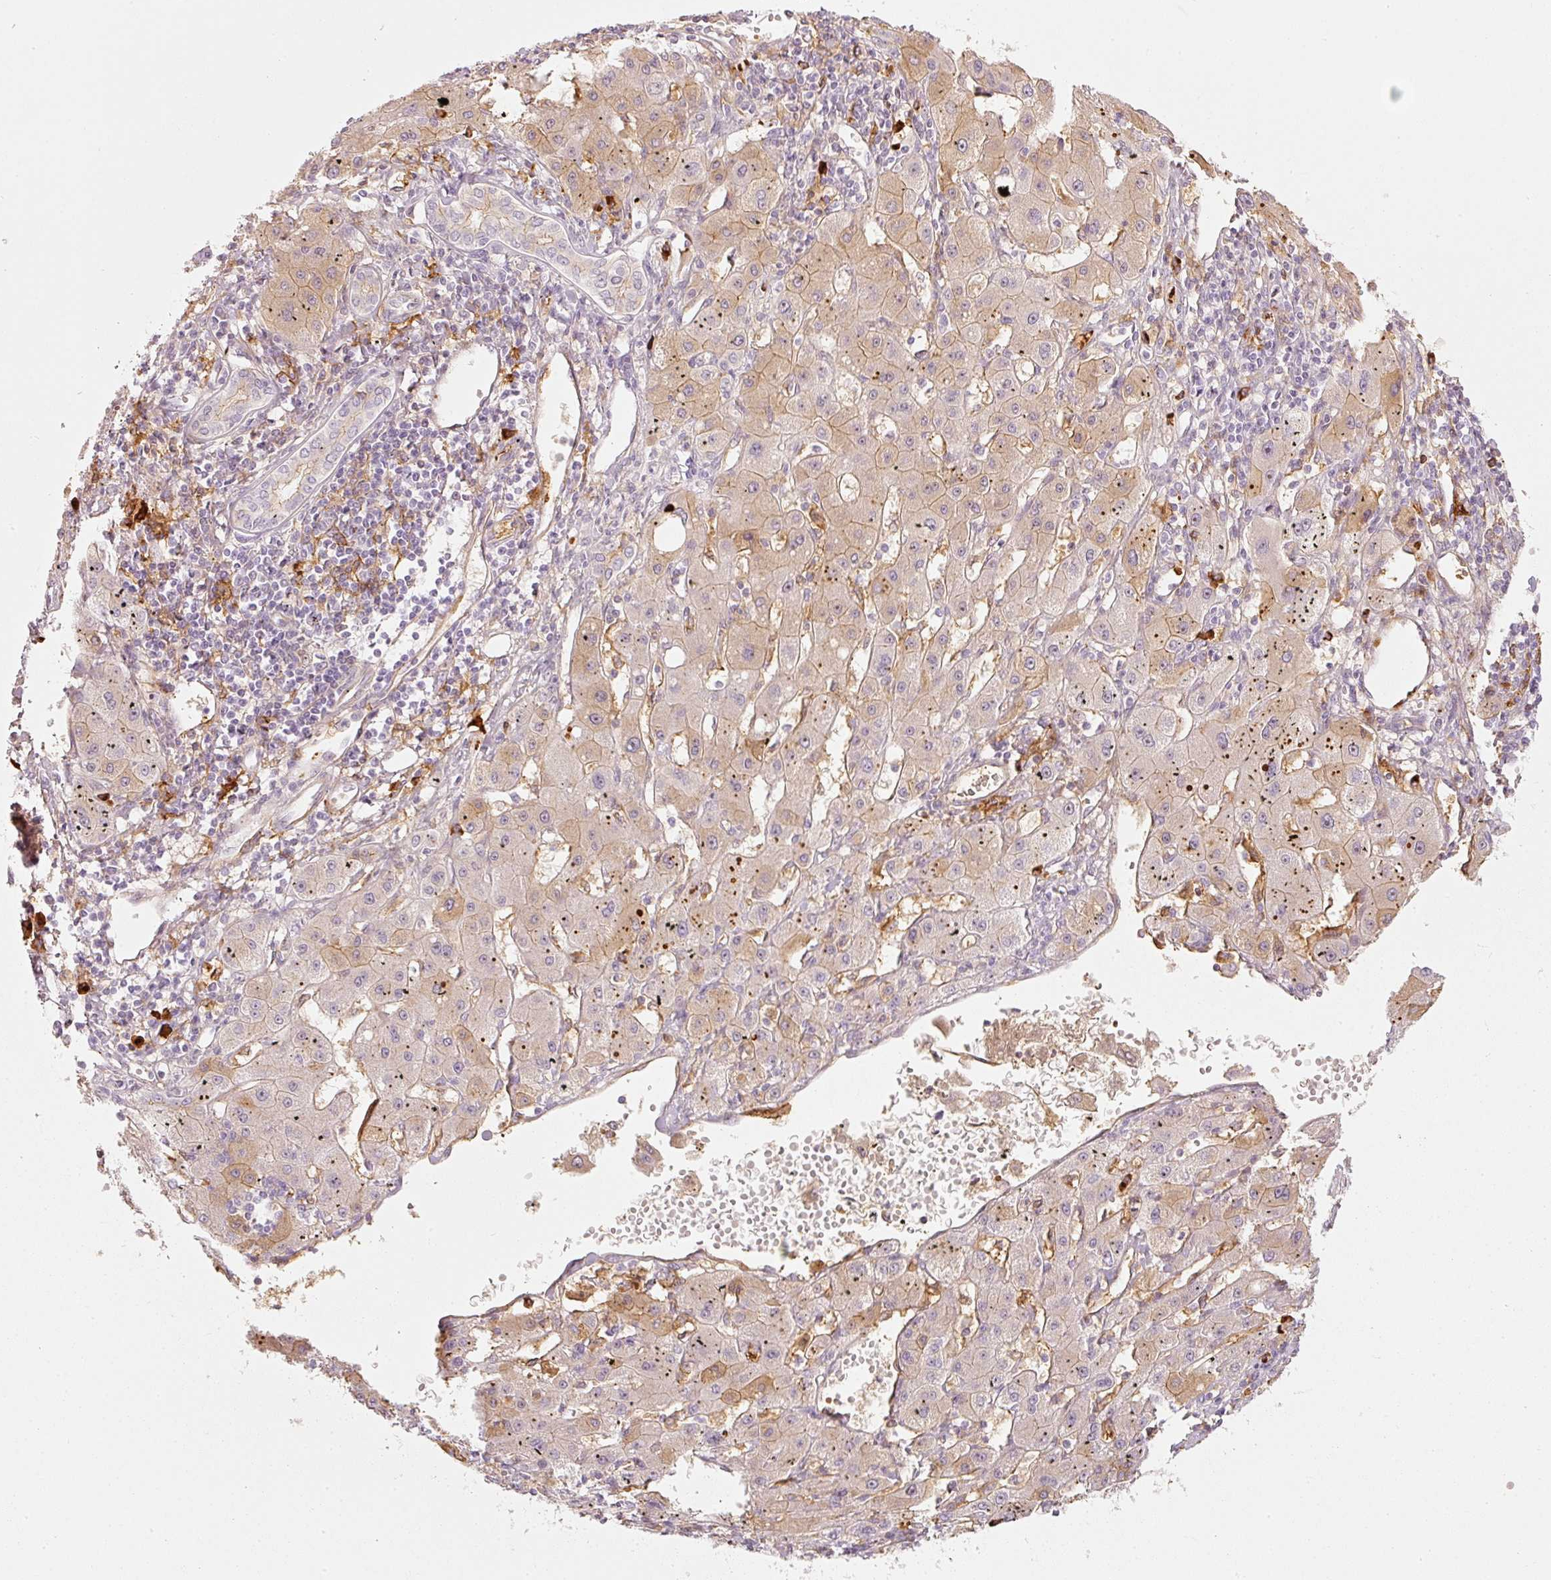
{"staining": {"intensity": "weak", "quantity": ">75%", "location": "cytoplasmic/membranous"}, "tissue": "liver cancer", "cell_type": "Tumor cells", "image_type": "cancer", "snomed": [{"axis": "morphology", "description": "Carcinoma, Hepatocellular, NOS"}, {"axis": "topography", "description": "Liver"}], "caption": "Immunohistochemistry of human liver cancer (hepatocellular carcinoma) reveals low levels of weak cytoplasmic/membranous staining in about >75% of tumor cells.", "gene": "VCAM1", "patient": {"sex": "male", "age": 72}}